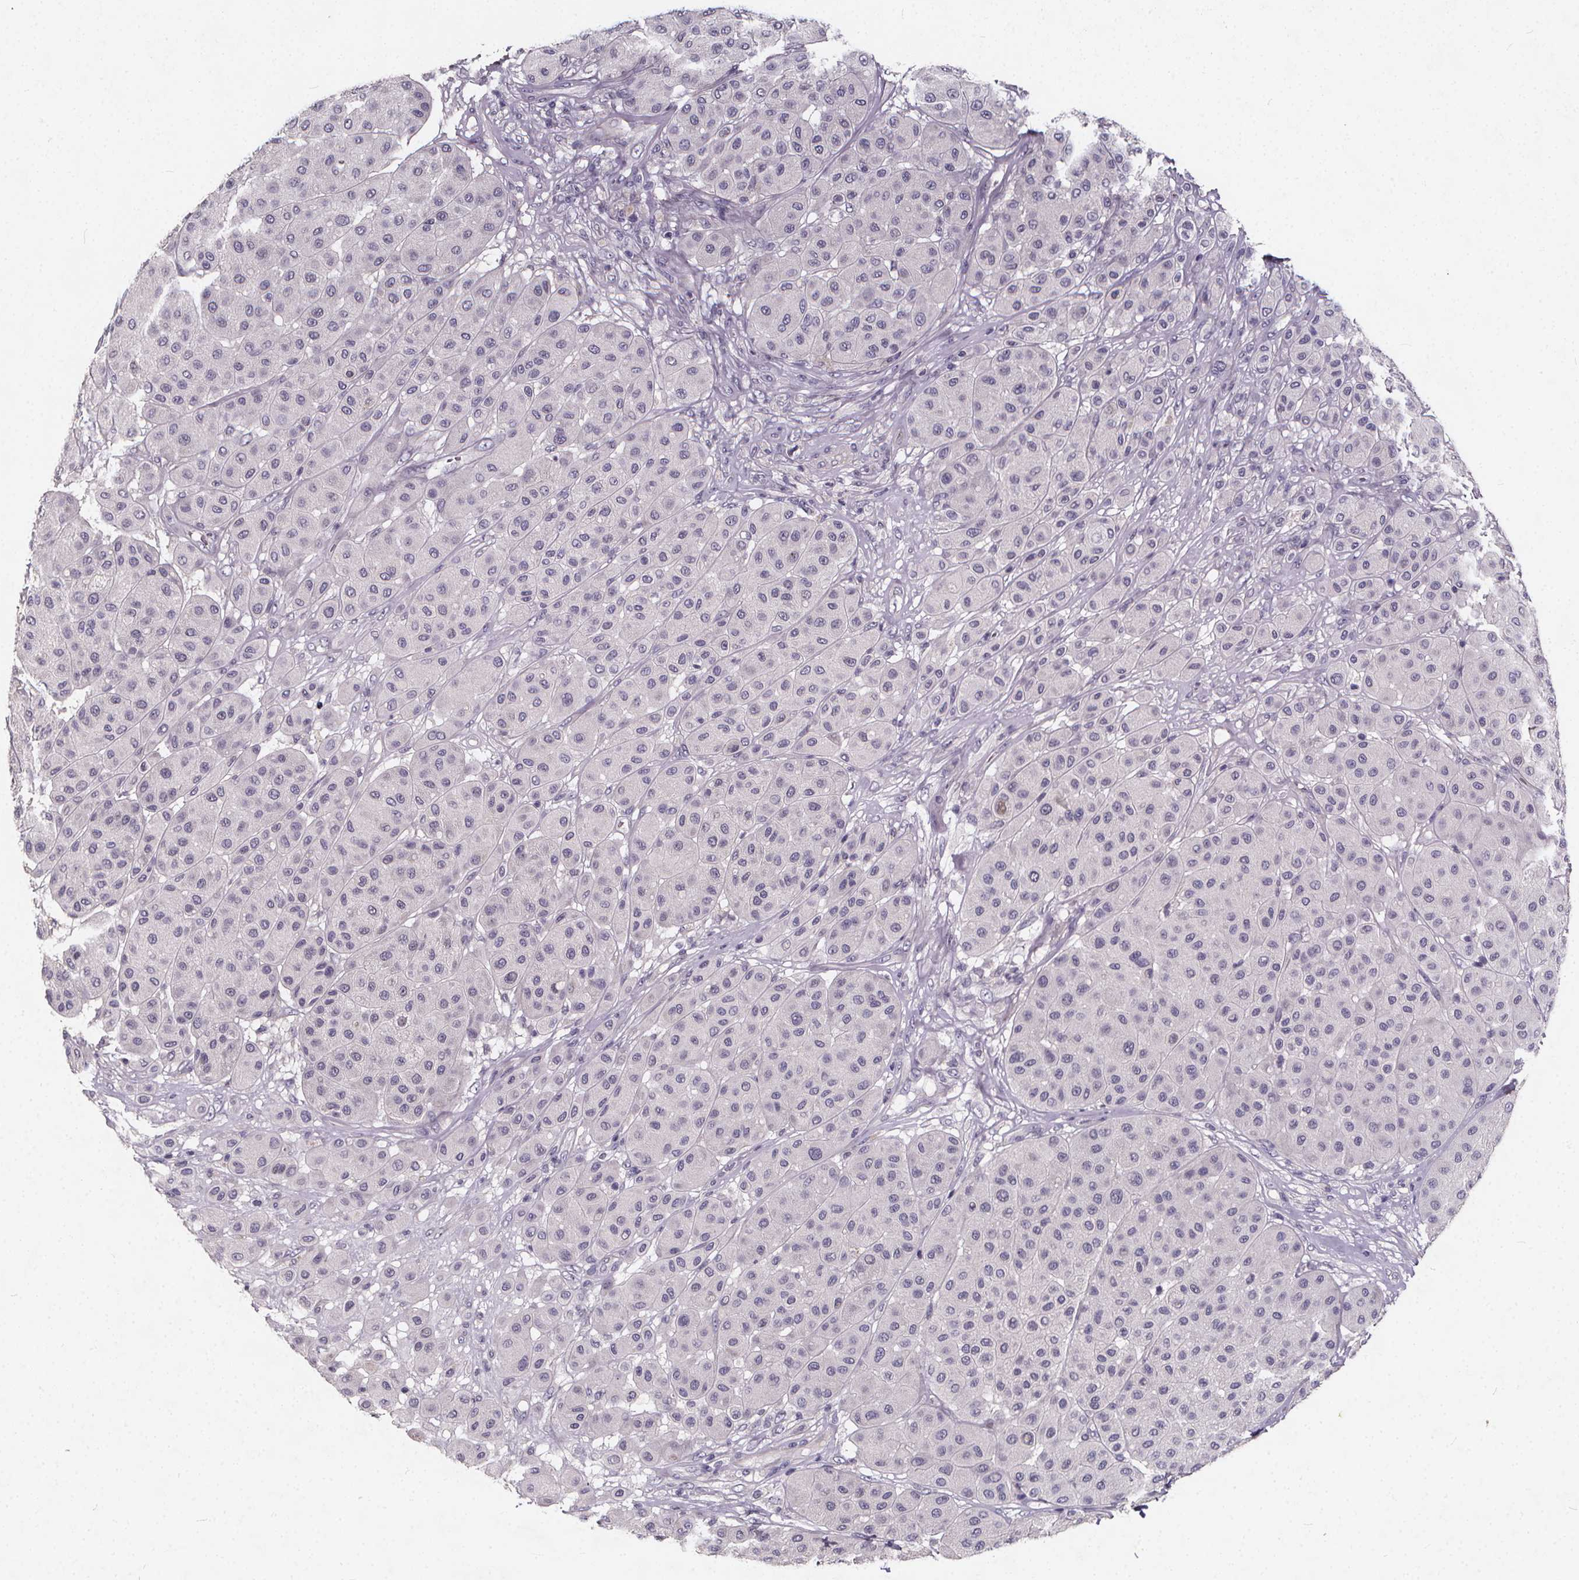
{"staining": {"intensity": "negative", "quantity": "none", "location": "none"}, "tissue": "melanoma", "cell_type": "Tumor cells", "image_type": "cancer", "snomed": [{"axis": "morphology", "description": "Malignant melanoma, Metastatic site"}, {"axis": "topography", "description": "Smooth muscle"}], "caption": "High magnification brightfield microscopy of melanoma stained with DAB (brown) and counterstained with hematoxylin (blue): tumor cells show no significant staining. The staining was performed using DAB to visualize the protein expression in brown, while the nuclei were stained in blue with hematoxylin (Magnification: 20x).", "gene": "TSPAN14", "patient": {"sex": "male", "age": 41}}